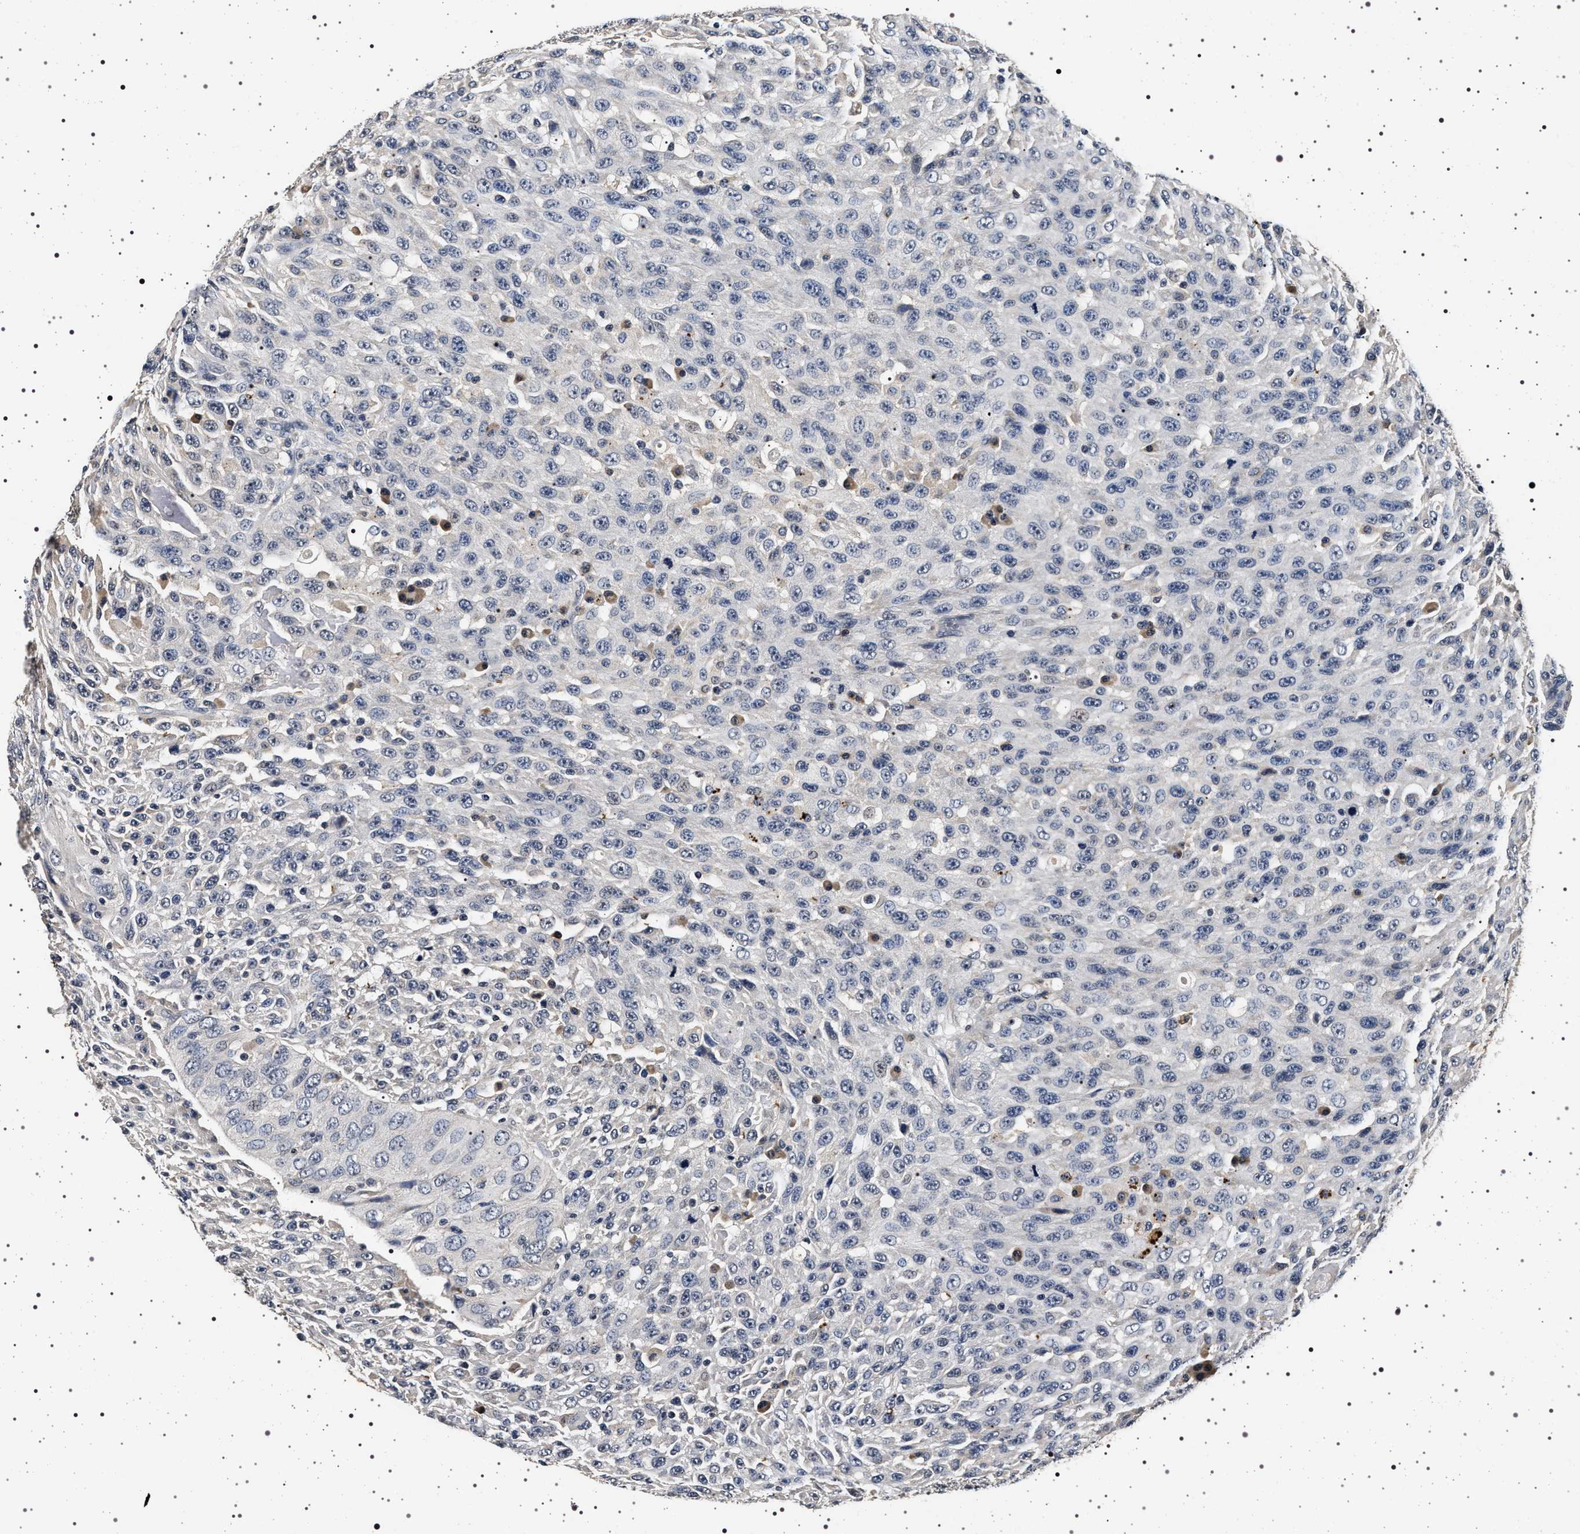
{"staining": {"intensity": "negative", "quantity": "none", "location": "none"}, "tissue": "urothelial cancer", "cell_type": "Tumor cells", "image_type": "cancer", "snomed": [{"axis": "morphology", "description": "Urothelial carcinoma, High grade"}, {"axis": "topography", "description": "Urinary bladder"}], "caption": "This image is of high-grade urothelial carcinoma stained with IHC to label a protein in brown with the nuclei are counter-stained blue. There is no staining in tumor cells. (DAB (3,3'-diaminobenzidine) immunohistochemistry, high magnification).", "gene": "CDKN1B", "patient": {"sex": "male", "age": 66}}